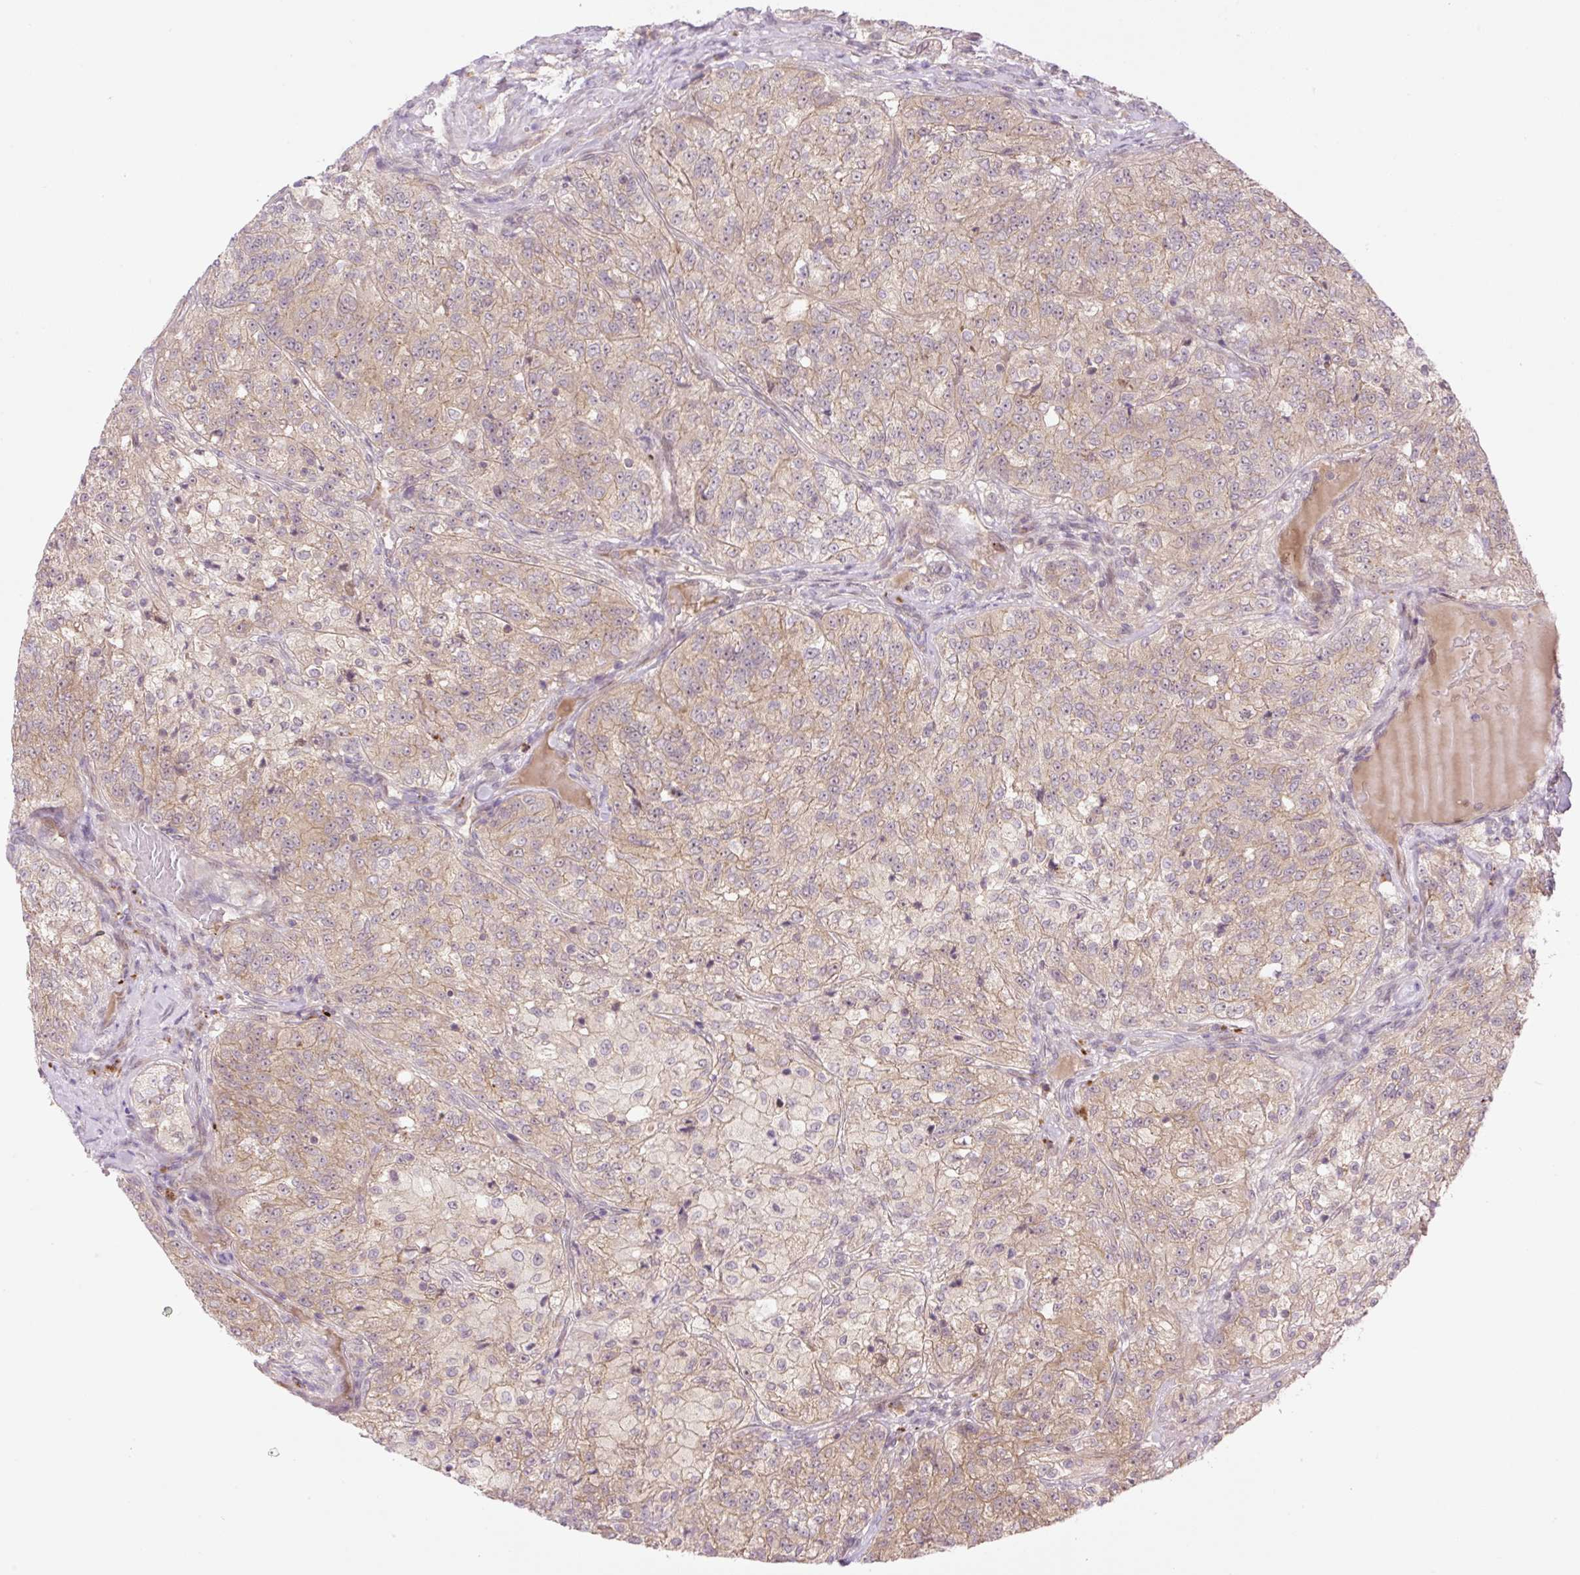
{"staining": {"intensity": "weak", "quantity": ">75%", "location": "cytoplasmic/membranous"}, "tissue": "renal cancer", "cell_type": "Tumor cells", "image_type": "cancer", "snomed": [{"axis": "morphology", "description": "Adenocarcinoma, NOS"}, {"axis": "topography", "description": "Kidney"}], "caption": "Tumor cells demonstrate low levels of weak cytoplasmic/membranous positivity in approximately >75% of cells in adenocarcinoma (renal).", "gene": "VPS25", "patient": {"sex": "female", "age": 63}}